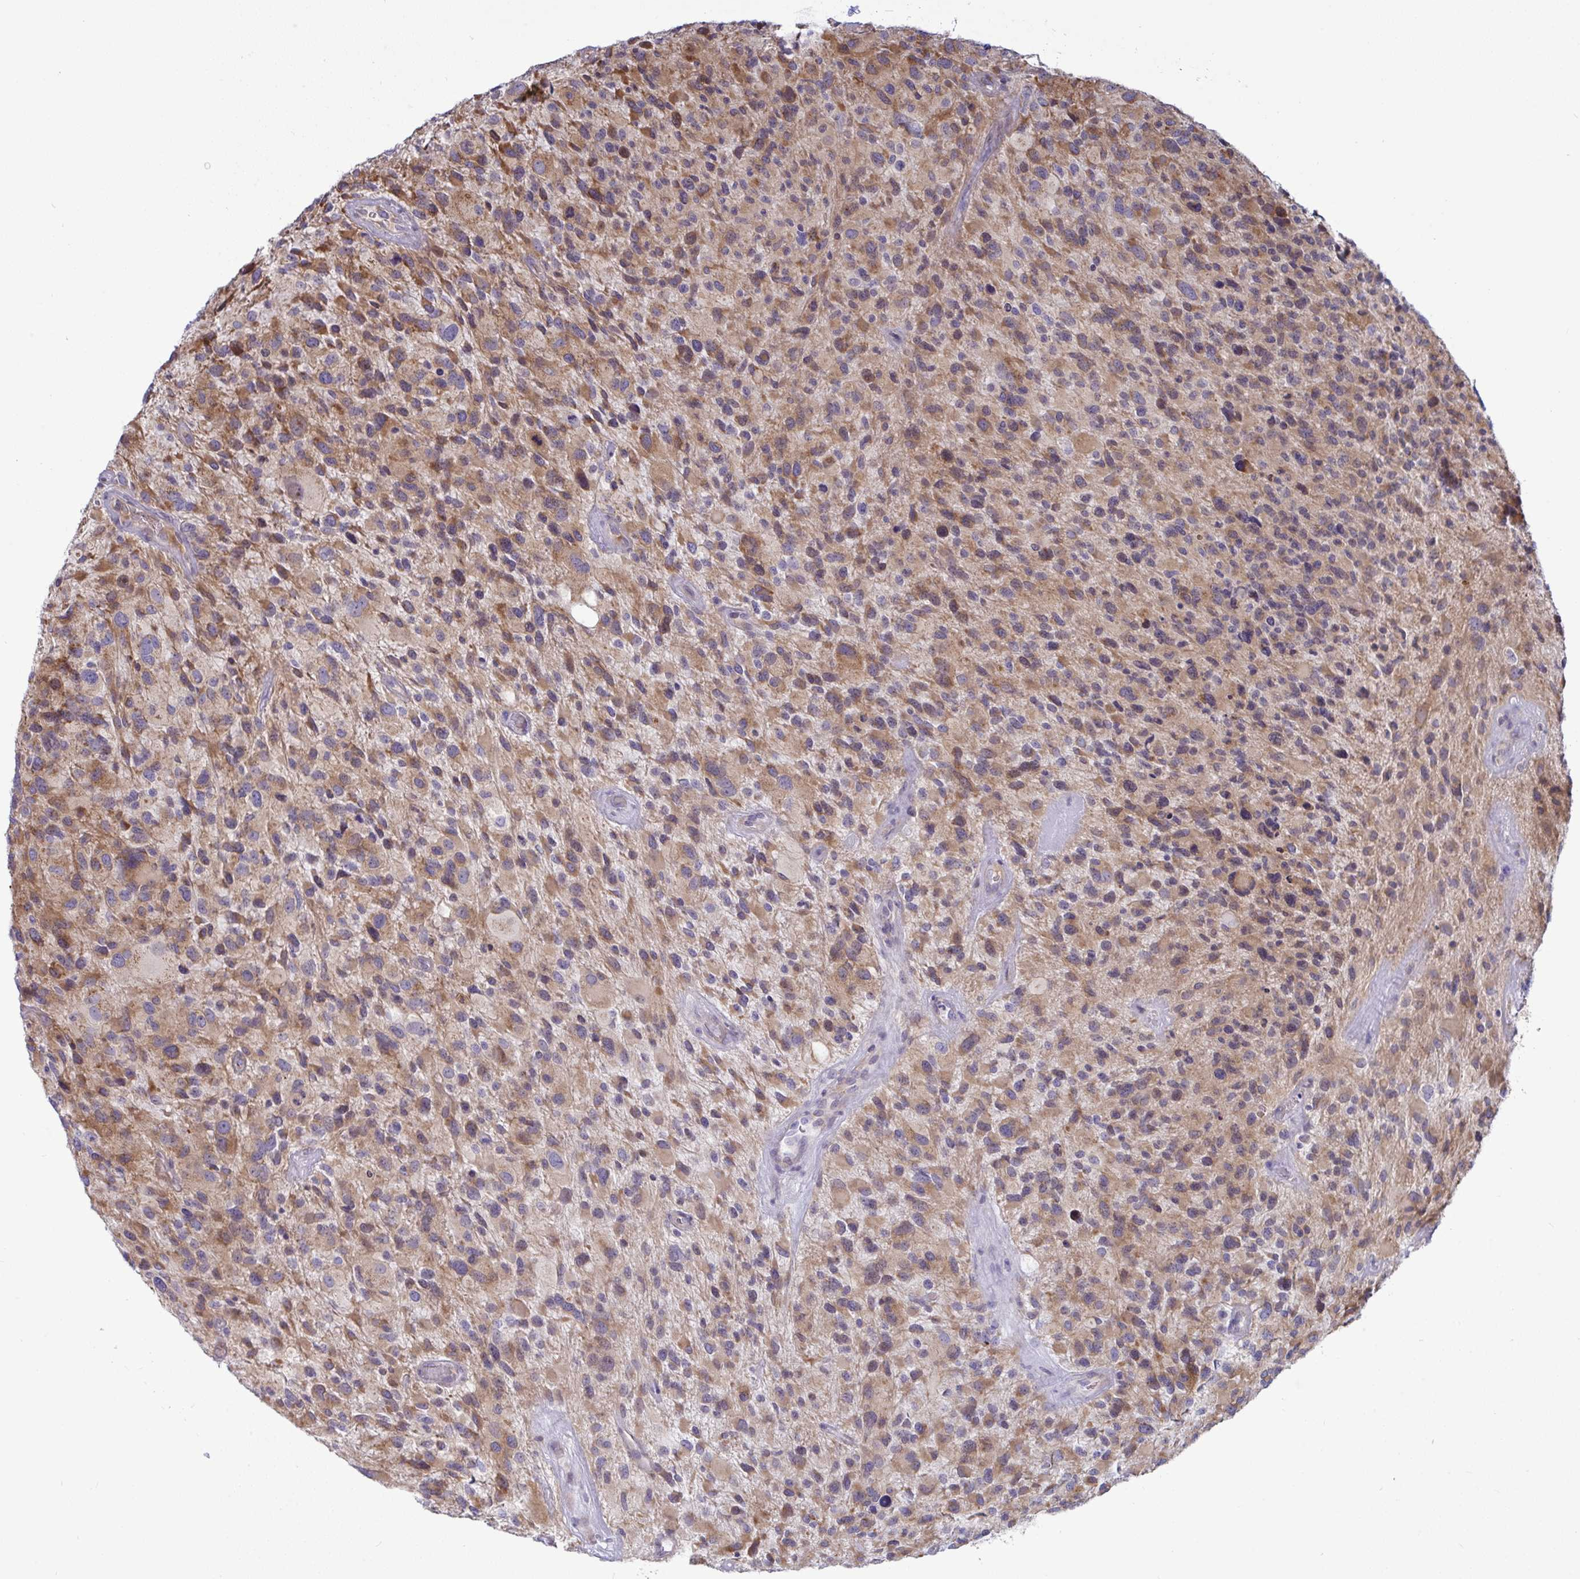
{"staining": {"intensity": "moderate", "quantity": ">75%", "location": "cytoplasmic/membranous"}, "tissue": "glioma", "cell_type": "Tumor cells", "image_type": "cancer", "snomed": [{"axis": "morphology", "description": "Glioma, malignant, High grade"}, {"axis": "topography", "description": "Brain"}], "caption": "There is medium levels of moderate cytoplasmic/membranous staining in tumor cells of high-grade glioma (malignant), as demonstrated by immunohistochemical staining (brown color).", "gene": "NTN1", "patient": {"sex": "female", "age": 67}}